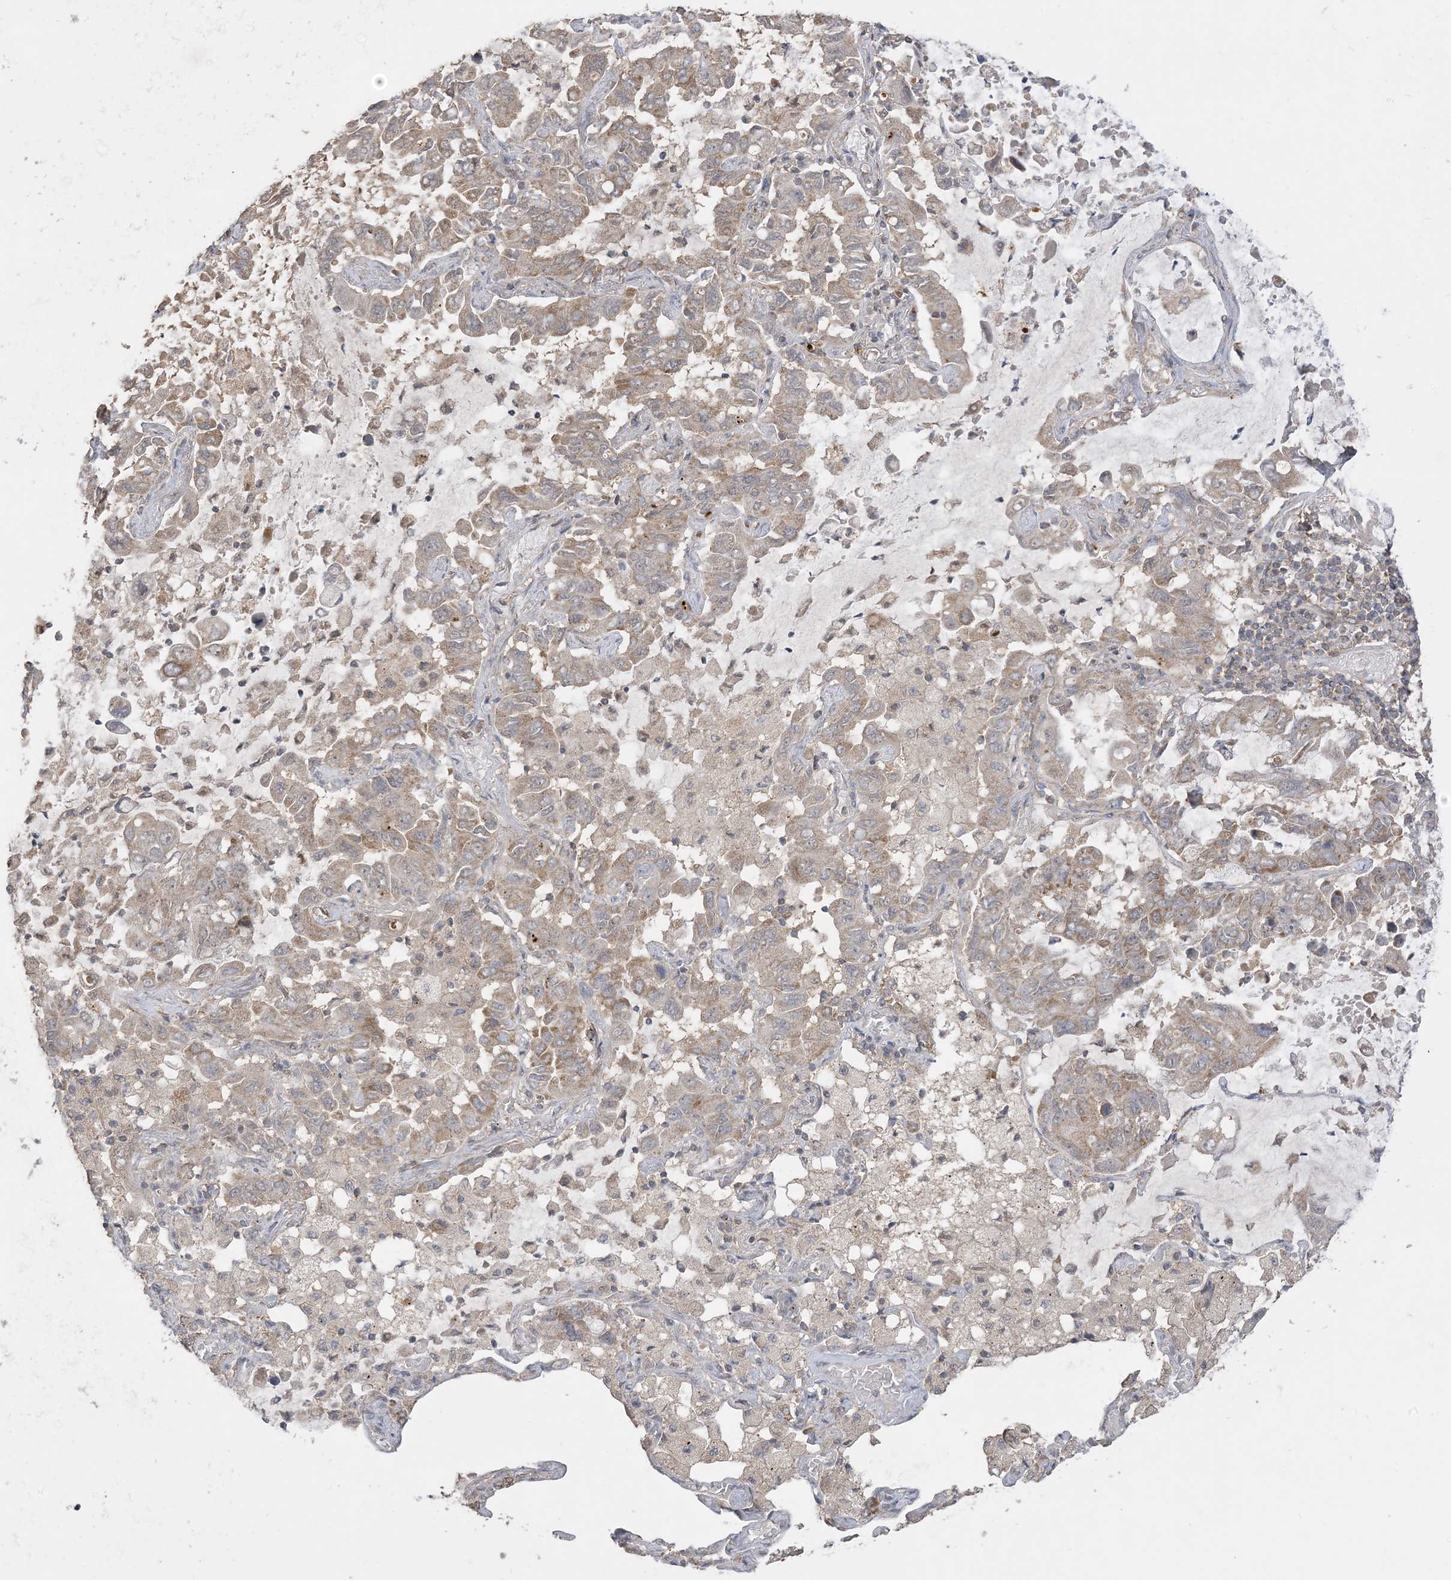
{"staining": {"intensity": "strong", "quantity": ">75%", "location": "cytoplasmic/membranous"}, "tissue": "lung cancer", "cell_type": "Tumor cells", "image_type": "cancer", "snomed": [{"axis": "morphology", "description": "Adenocarcinoma, NOS"}, {"axis": "topography", "description": "Lung"}], "caption": "Tumor cells reveal high levels of strong cytoplasmic/membranous positivity in about >75% of cells in human adenocarcinoma (lung).", "gene": "SIRT3", "patient": {"sex": "male", "age": 64}}